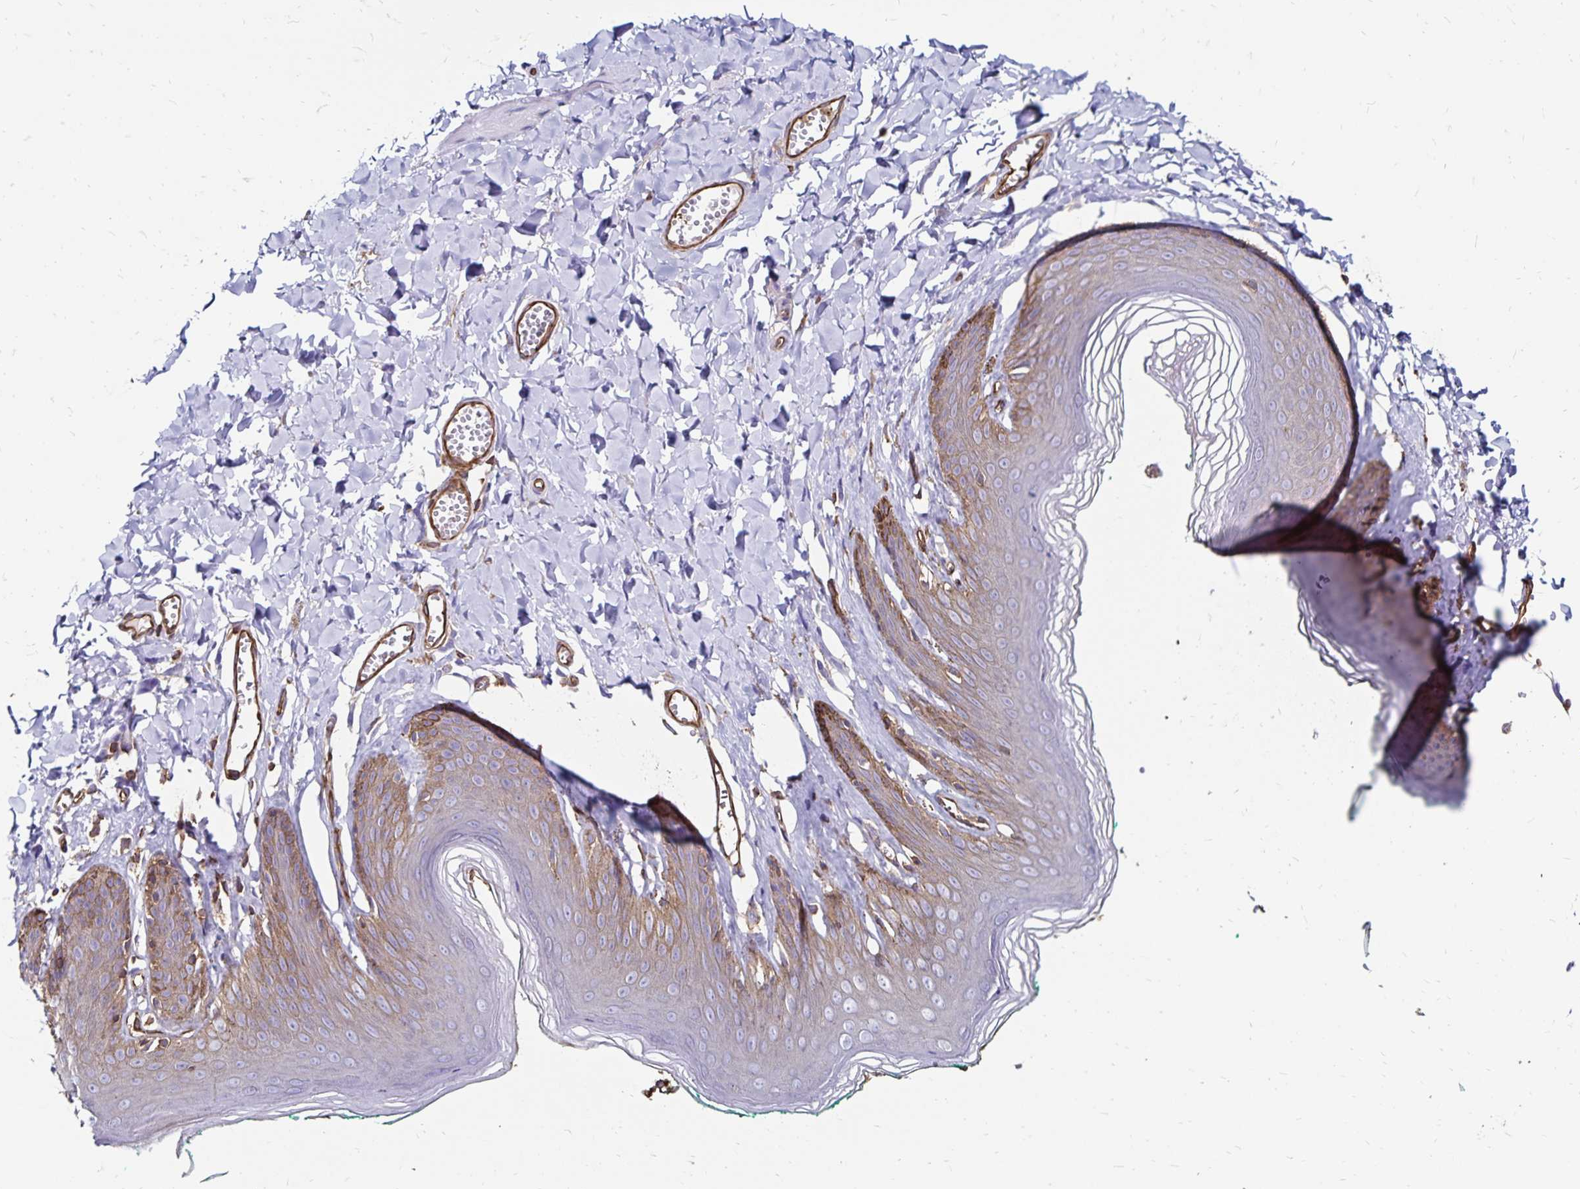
{"staining": {"intensity": "moderate", "quantity": "<25%", "location": "cytoplasmic/membranous"}, "tissue": "skin", "cell_type": "Epidermal cells", "image_type": "normal", "snomed": [{"axis": "morphology", "description": "Normal tissue, NOS"}, {"axis": "topography", "description": "Vulva"}, {"axis": "topography", "description": "Peripheral nerve tissue"}], "caption": "Moderate cytoplasmic/membranous positivity is seen in about <25% of epidermal cells in unremarkable skin. Using DAB (brown) and hematoxylin (blue) stains, captured at high magnification using brightfield microscopy.", "gene": "RPRML", "patient": {"sex": "female", "age": 66}}